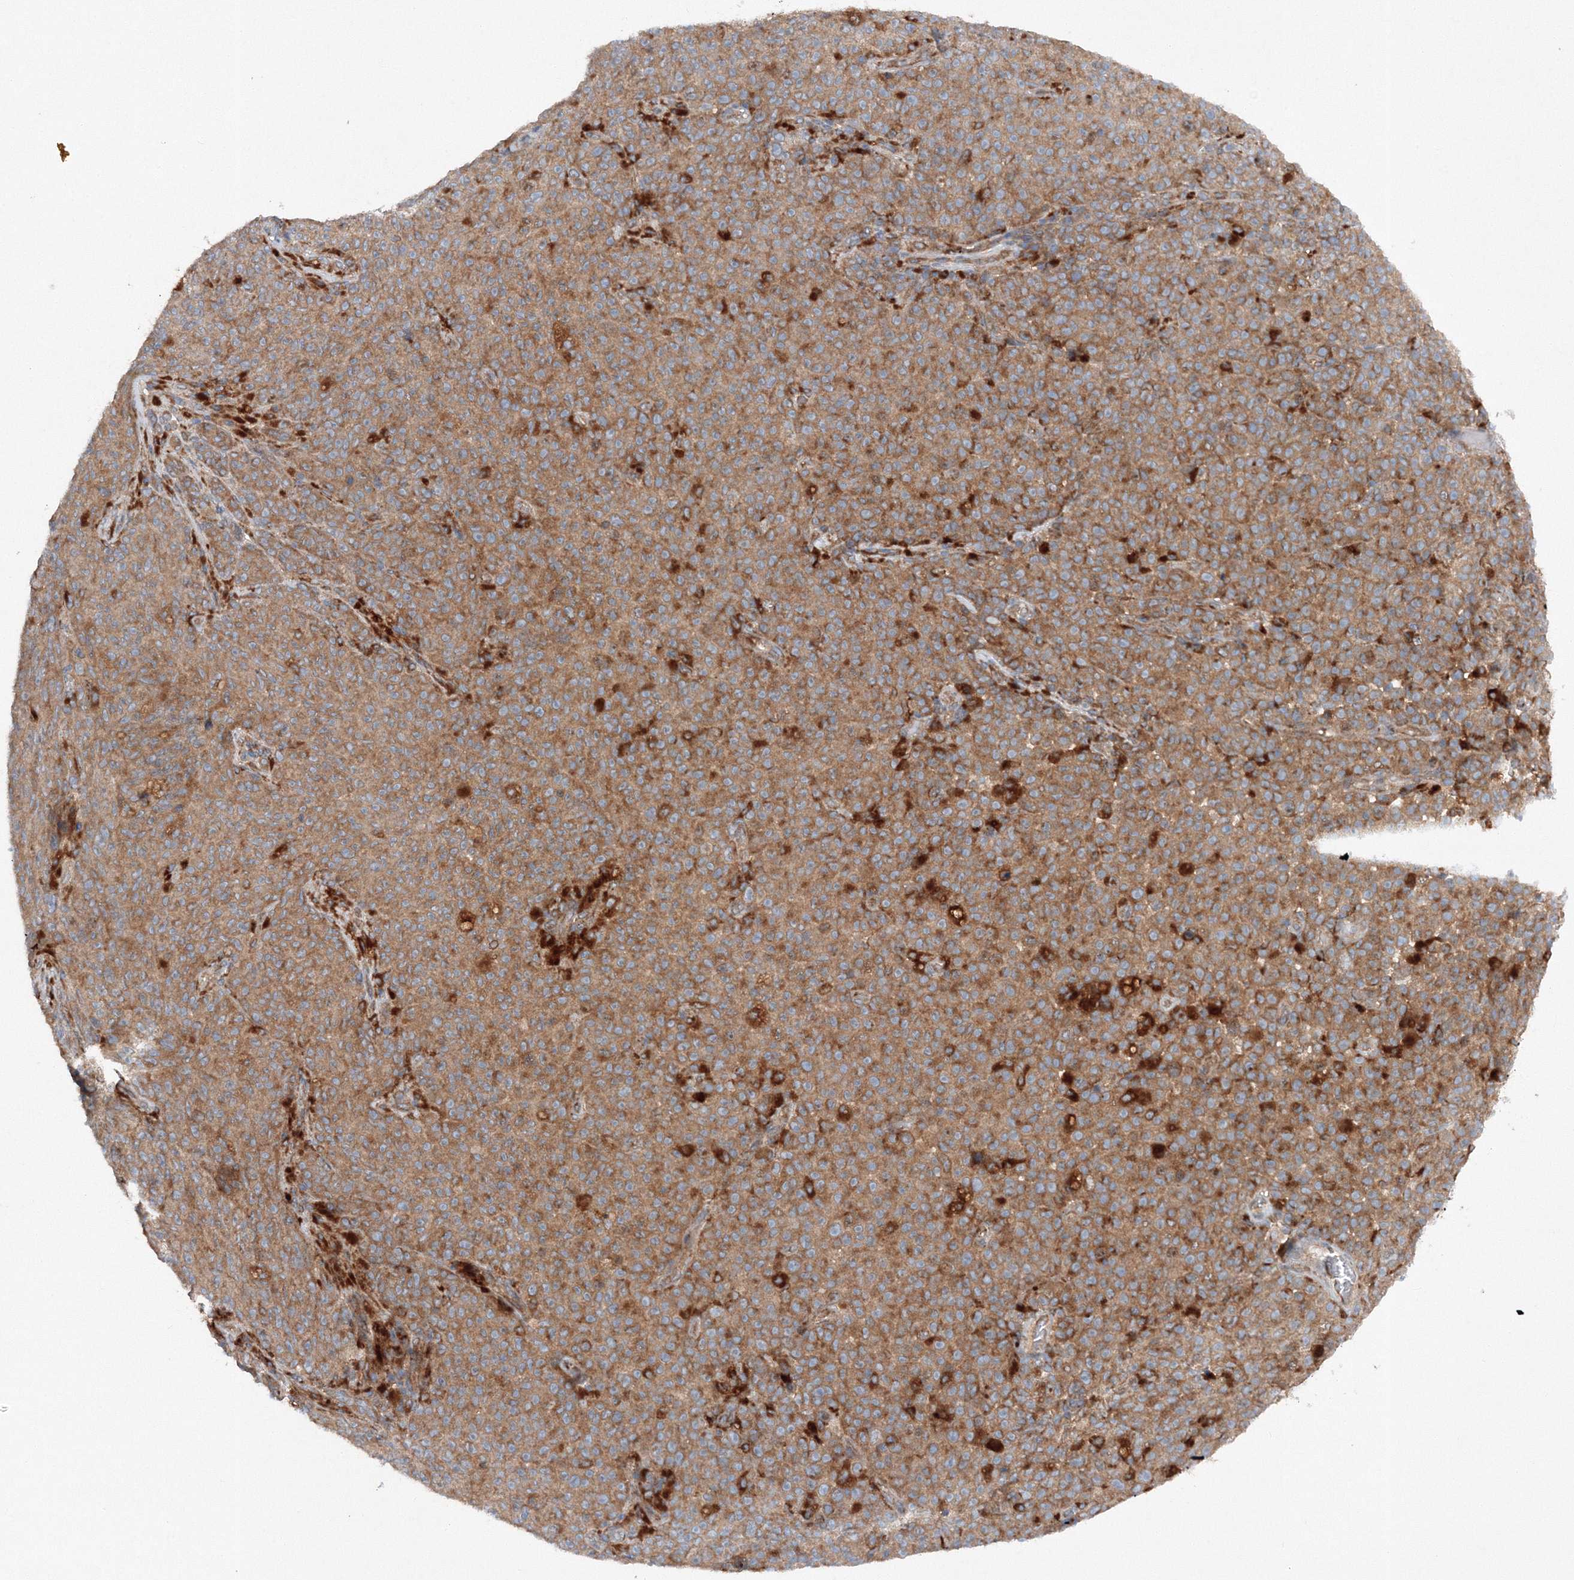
{"staining": {"intensity": "moderate", "quantity": ">75%", "location": "cytoplasmic/membranous"}, "tissue": "melanoma", "cell_type": "Tumor cells", "image_type": "cancer", "snomed": [{"axis": "morphology", "description": "Malignant melanoma, NOS"}, {"axis": "topography", "description": "Skin"}], "caption": "Immunohistochemistry (IHC) photomicrograph of malignant melanoma stained for a protein (brown), which displays medium levels of moderate cytoplasmic/membranous staining in about >75% of tumor cells.", "gene": "SLC36A1", "patient": {"sex": "female", "age": 82}}